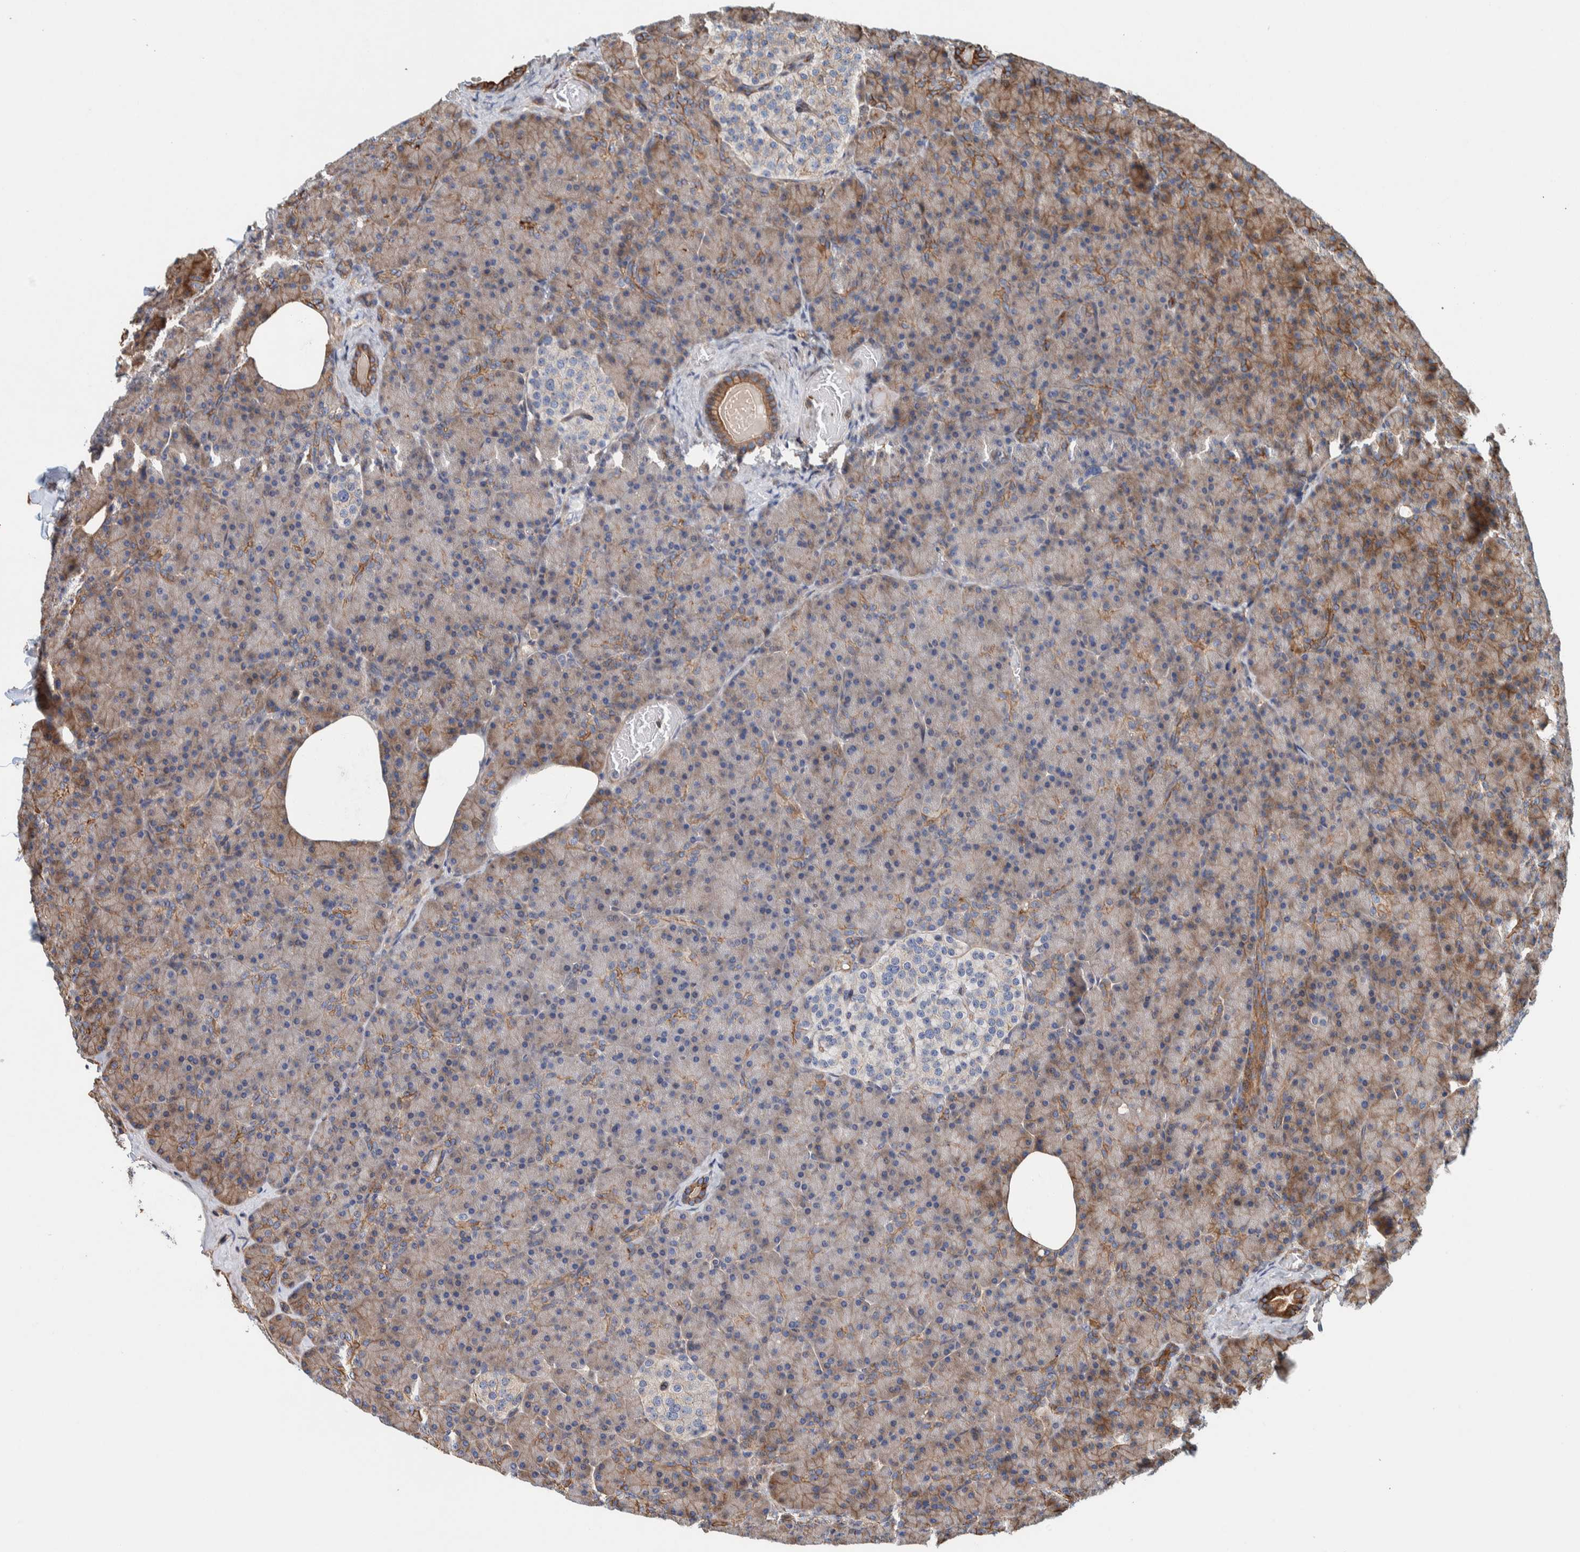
{"staining": {"intensity": "moderate", "quantity": "<25%", "location": "cytoplasmic/membranous"}, "tissue": "pancreas", "cell_type": "Exocrine glandular cells", "image_type": "normal", "snomed": [{"axis": "morphology", "description": "Normal tissue, NOS"}, {"axis": "topography", "description": "Pancreas"}], "caption": "The image demonstrates immunohistochemical staining of normal pancreas. There is moderate cytoplasmic/membranous expression is appreciated in about <25% of exocrine glandular cells.", "gene": "PKD1L1", "patient": {"sex": "female", "age": 43}}